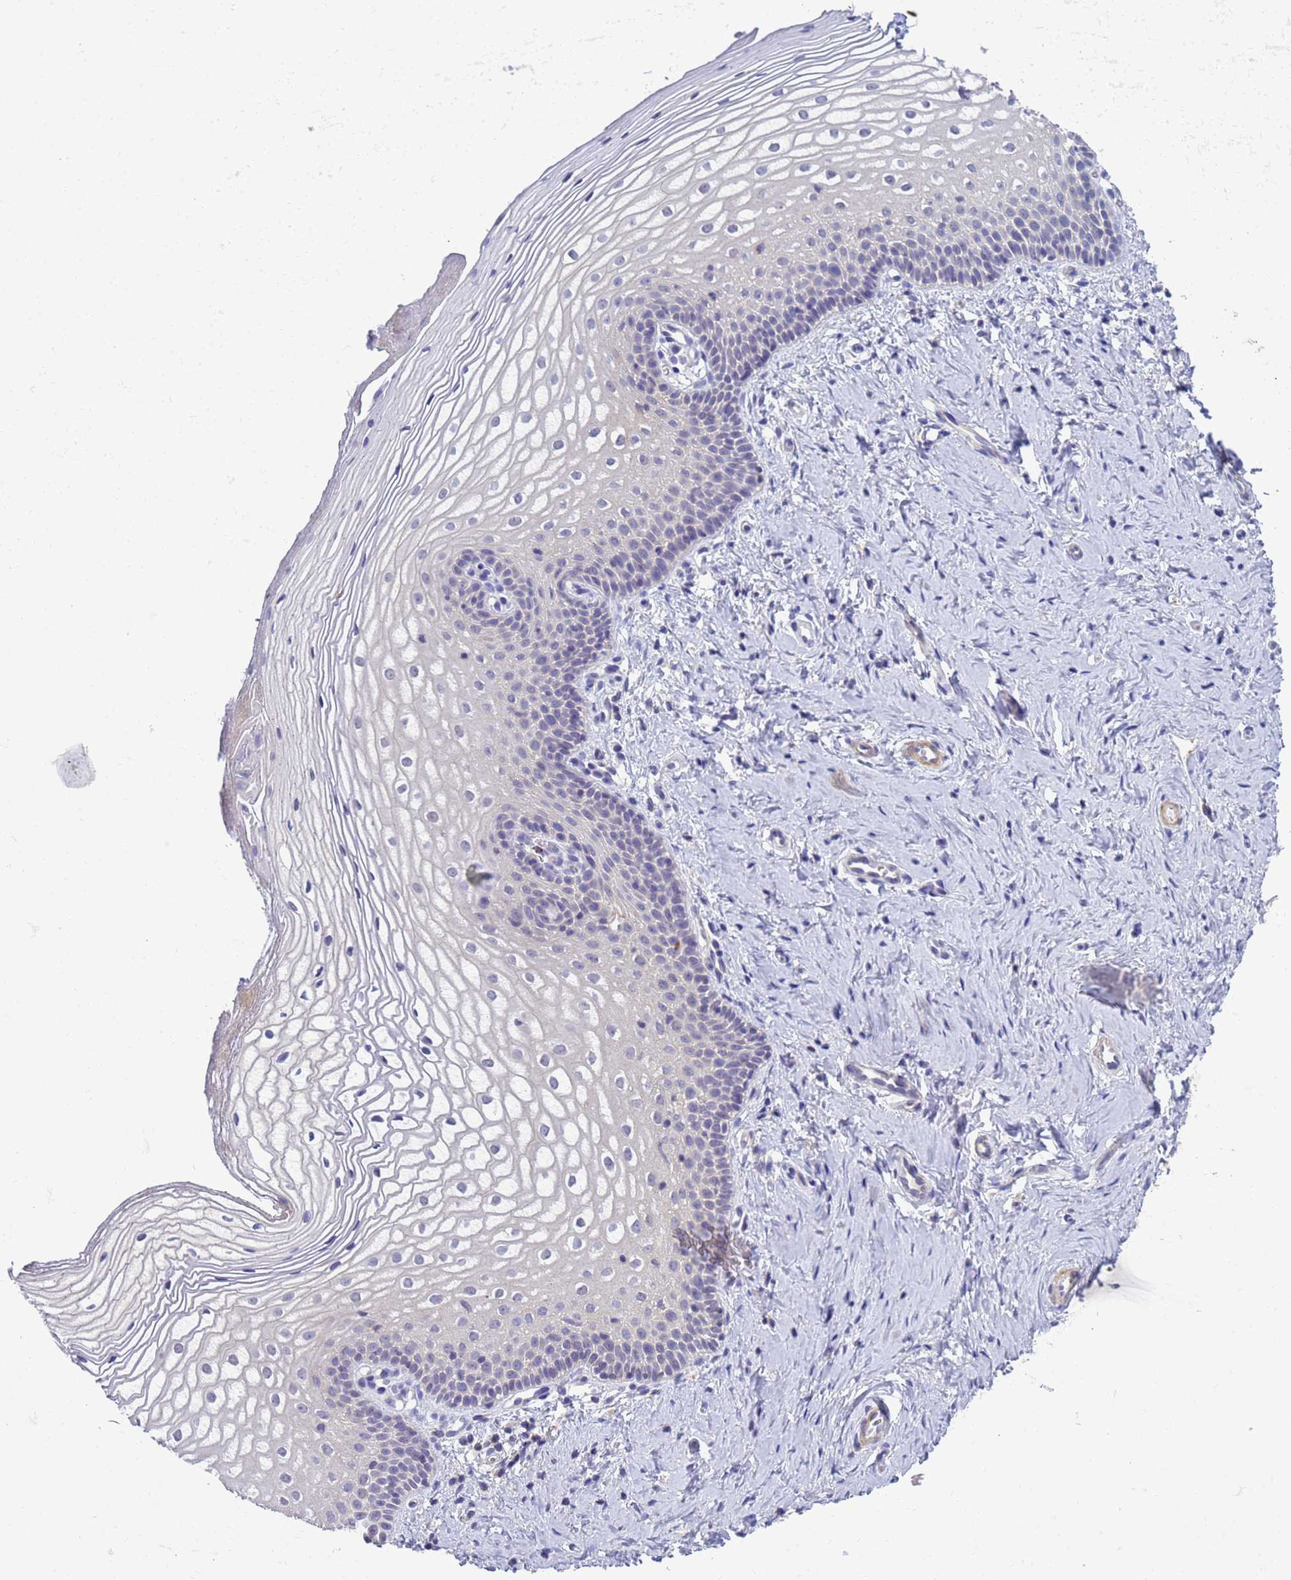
{"staining": {"intensity": "negative", "quantity": "none", "location": "none"}, "tissue": "vagina", "cell_type": "Squamous epithelial cells", "image_type": "normal", "snomed": [{"axis": "morphology", "description": "Normal tissue, NOS"}, {"axis": "topography", "description": "Vagina"}], "caption": "The photomicrograph displays no staining of squamous epithelial cells in normal vagina.", "gene": "KLHL13", "patient": {"sex": "female", "age": 56}}